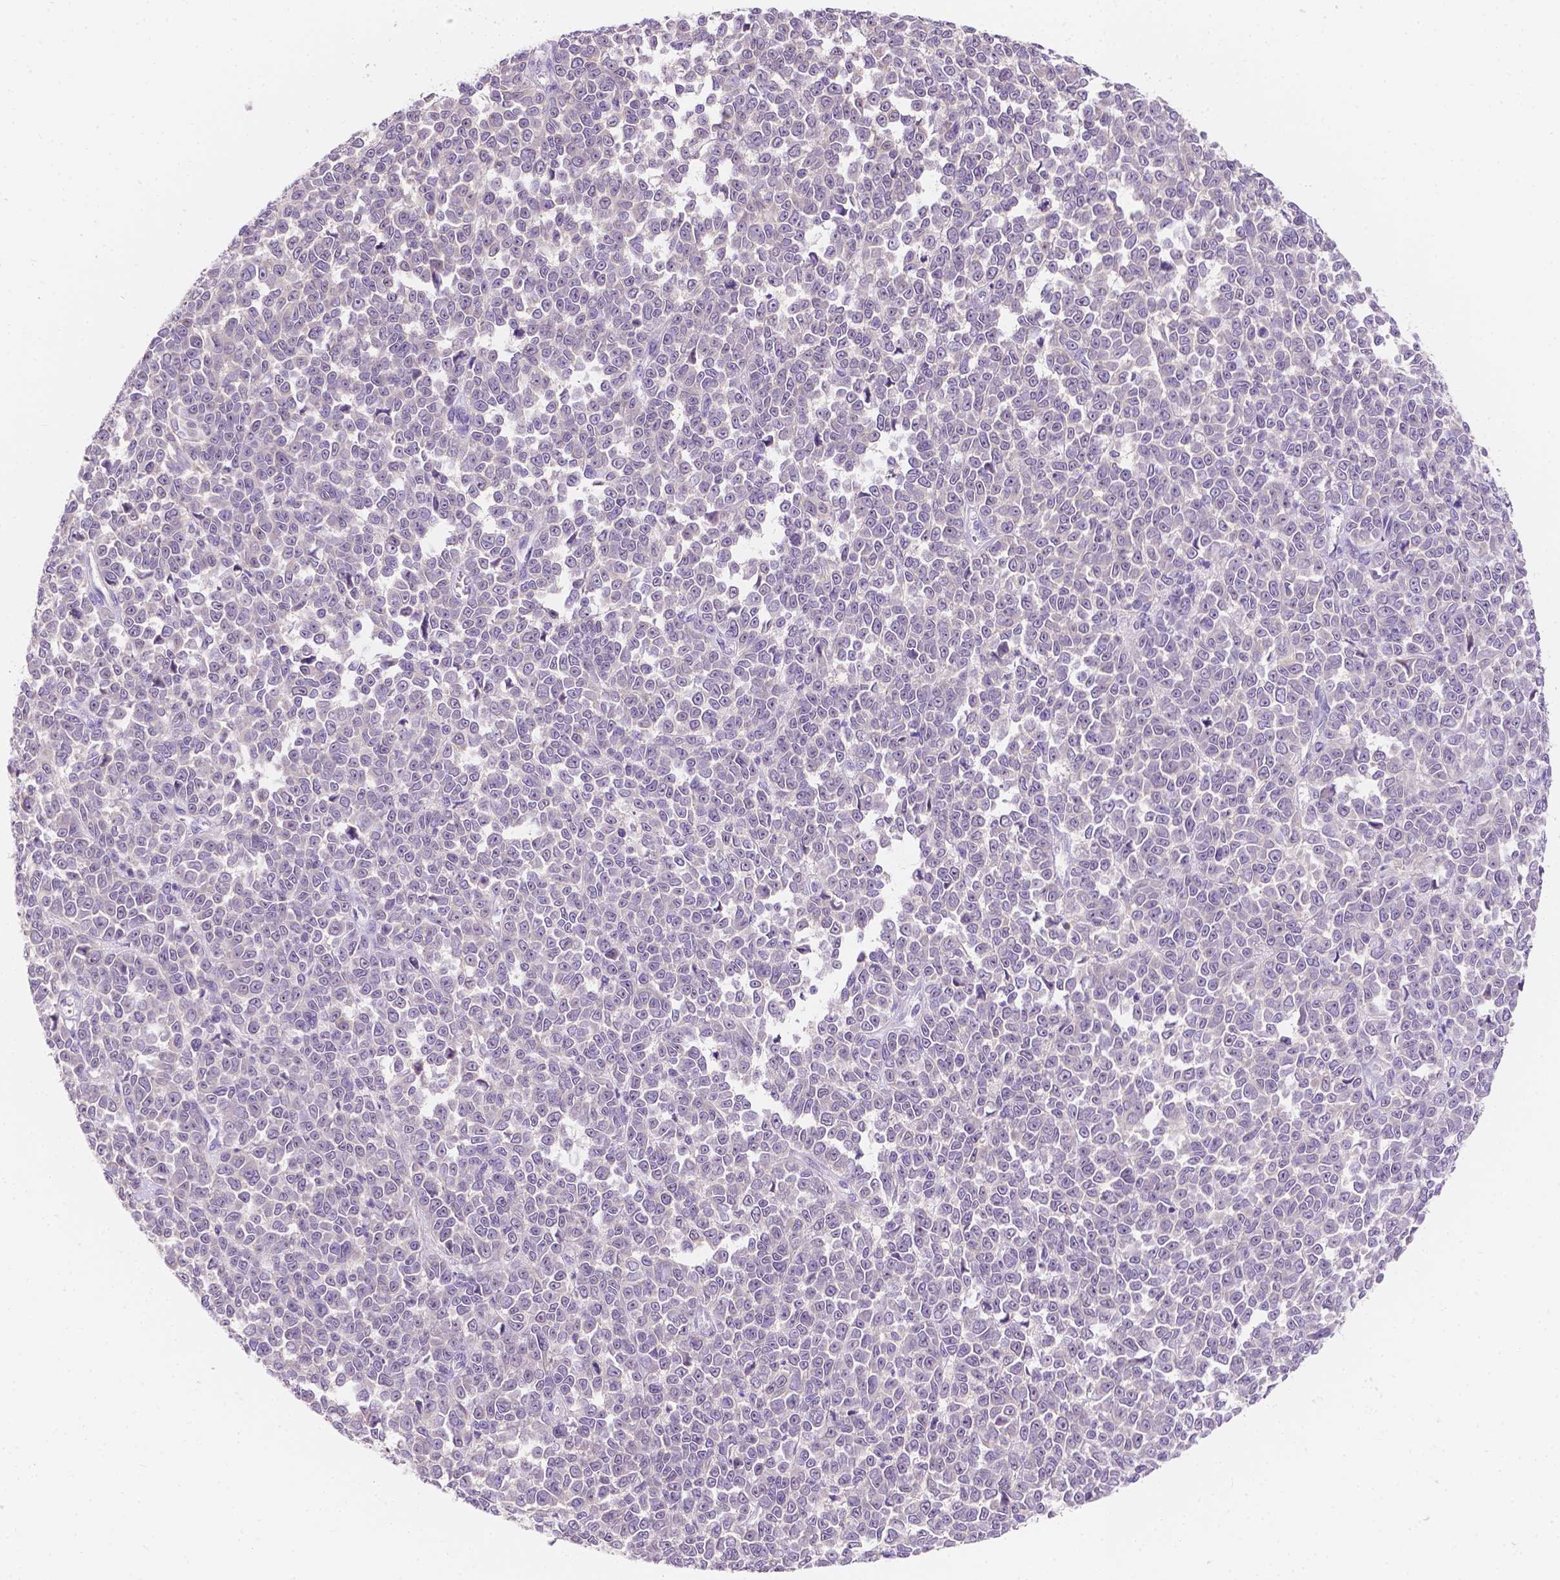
{"staining": {"intensity": "negative", "quantity": "none", "location": "none"}, "tissue": "melanoma", "cell_type": "Tumor cells", "image_type": "cancer", "snomed": [{"axis": "morphology", "description": "Malignant melanoma, NOS"}, {"axis": "topography", "description": "Skin"}], "caption": "Melanoma stained for a protein using IHC displays no staining tumor cells.", "gene": "SIRT2", "patient": {"sex": "female", "age": 95}}